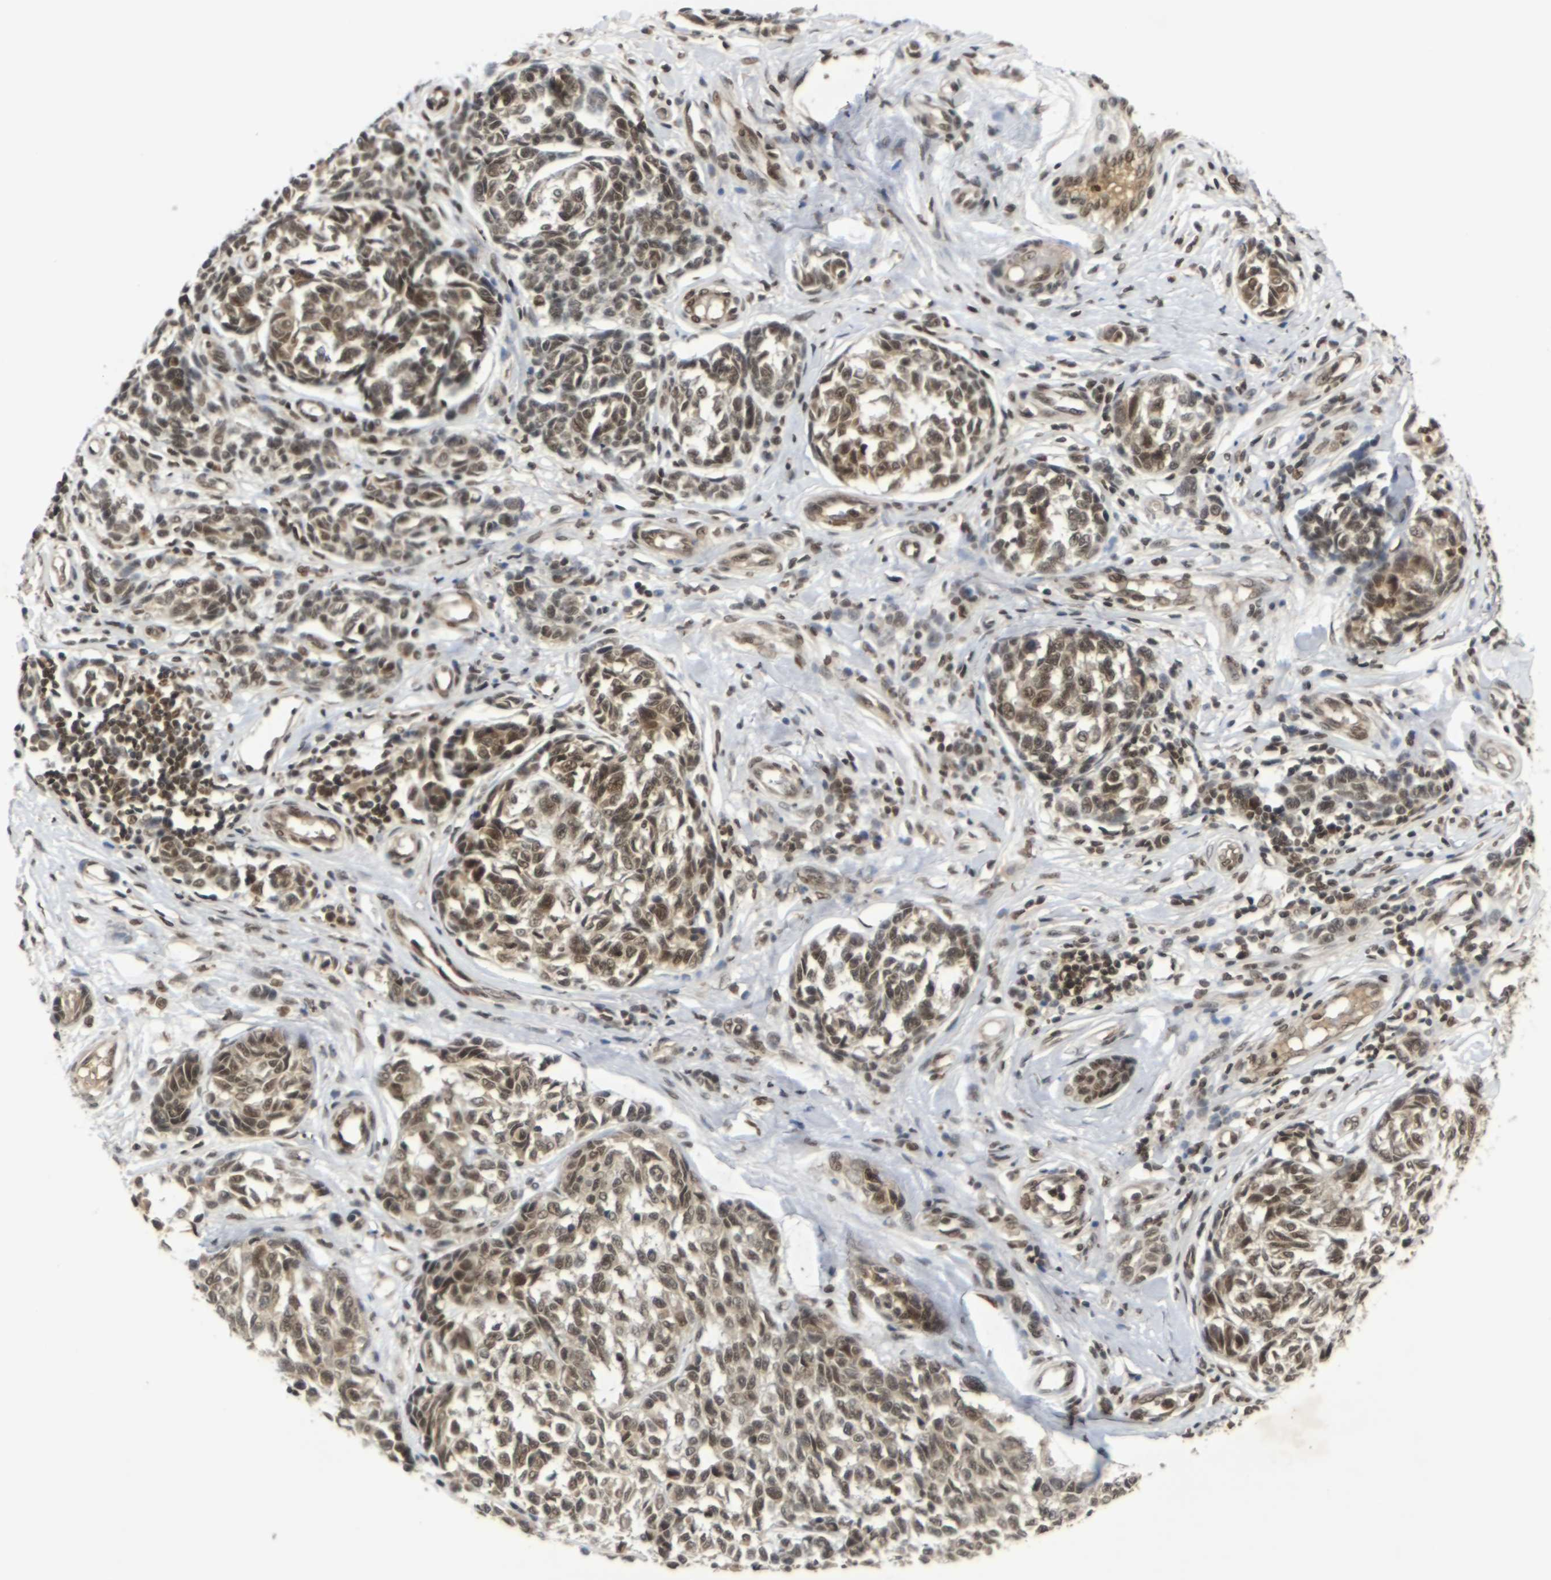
{"staining": {"intensity": "moderate", "quantity": ">75%", "location": "cytoplasmic/membranous,nuclear"}, "tissue": "melanoma", "cell_type": "Tumor cells", "image_type": "cancer", "snomed": [{"axis": "morphology", "description": "Malignant melanoma, NOS"}, {"axis": "topography", "description": "Skin"}], "caption": "Protein analysis of melanoma tissue shows moderate cytoplasmic/membranous and nuclear expression in about >75% of tumor cells.", "gene": "NELFA", "patient": {"sex": "female", "age": 64}}